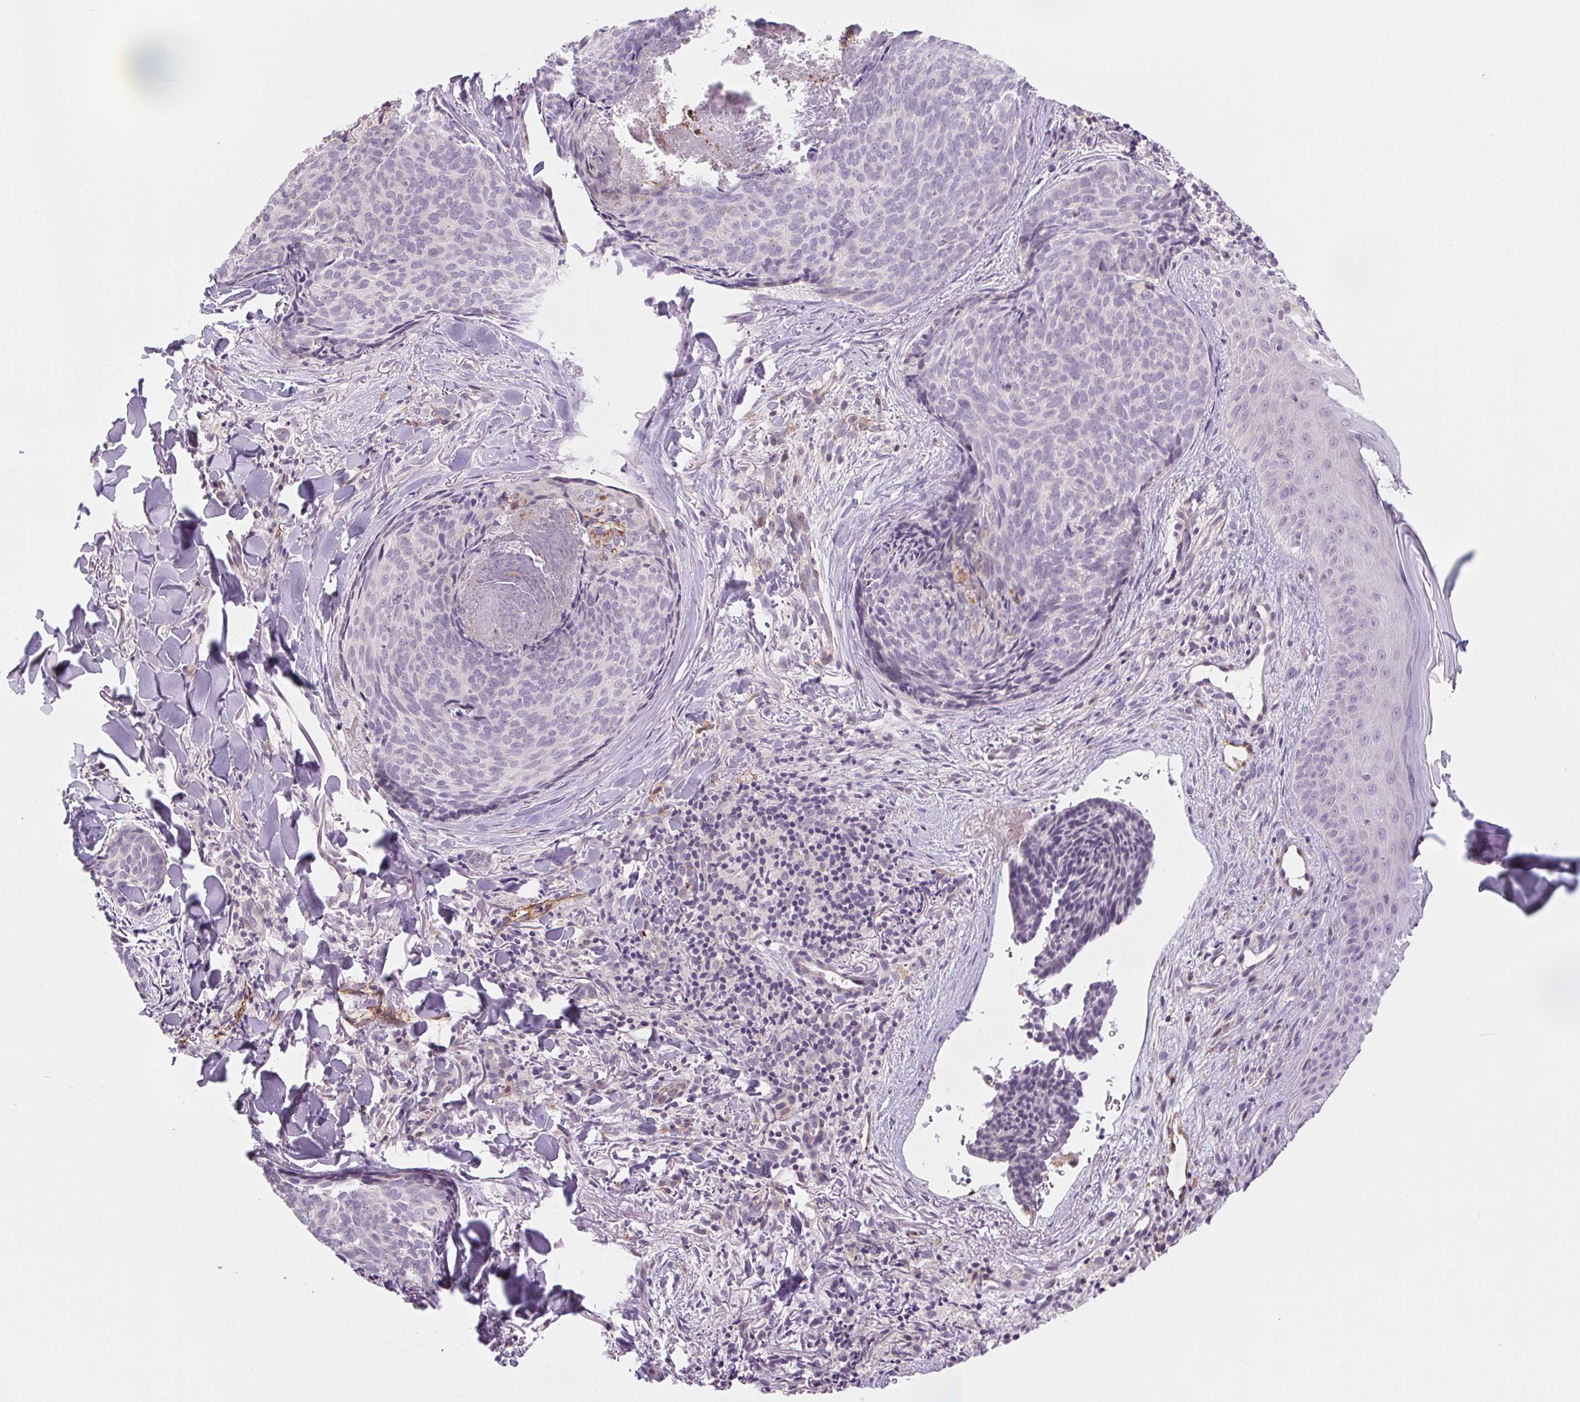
{"staining": {"intensity": "negative", "quantity": "none", "location": "none"}, "tissue": "skin cancer", "cell_type": "Tumor cells", "image_type": "cancer", "snomed": [{"axis": "morphology", "description": "Basal cell carcinoma"}, {"axis": "topography", "description": "Skin"}], "caption": "A micrograph of skin basal cell carcinoma stained for a protein demonstrates no brown staining in tumor cells.", "gene": "MS4A13", "patient": {"sex": "female", "age": 82}}